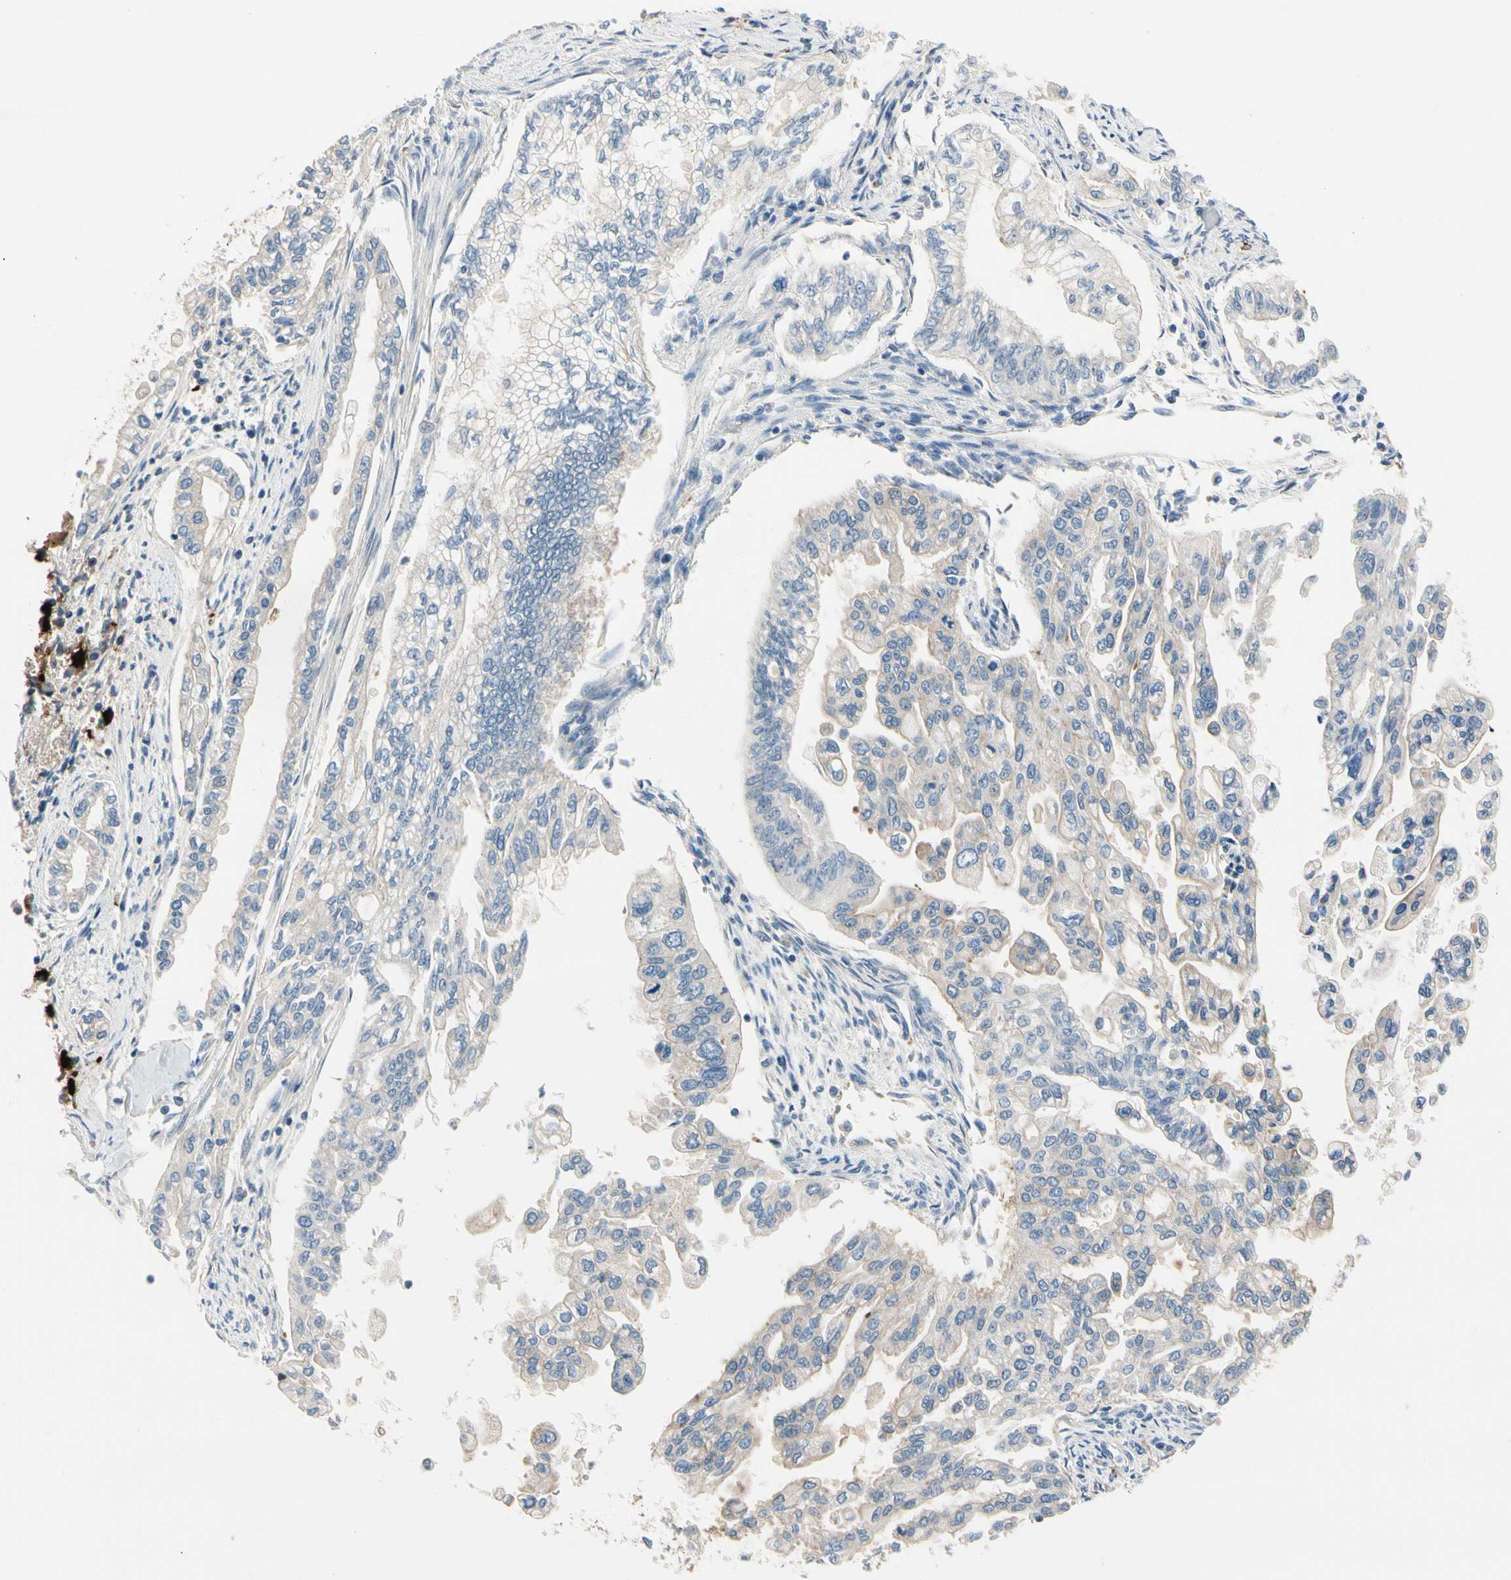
{"staining": {"intensity": "weak", "quantity": "<25%", "location": "cytoplasmic/membranous"}, "tissue": "pancreatic cancer", "cell_type": "Tumor cells", "image_type": "cancer", "snomed": [{"axis": "morphology", "description": "Normal tissue, NOS"}, {"axis": "topography", "description": "Pancreas"}], "caption": "Tumor cells show no significant expression in pancreatic cancer.", "gene": "CPA3", "patient": {"sex": "male", "age": 42}}